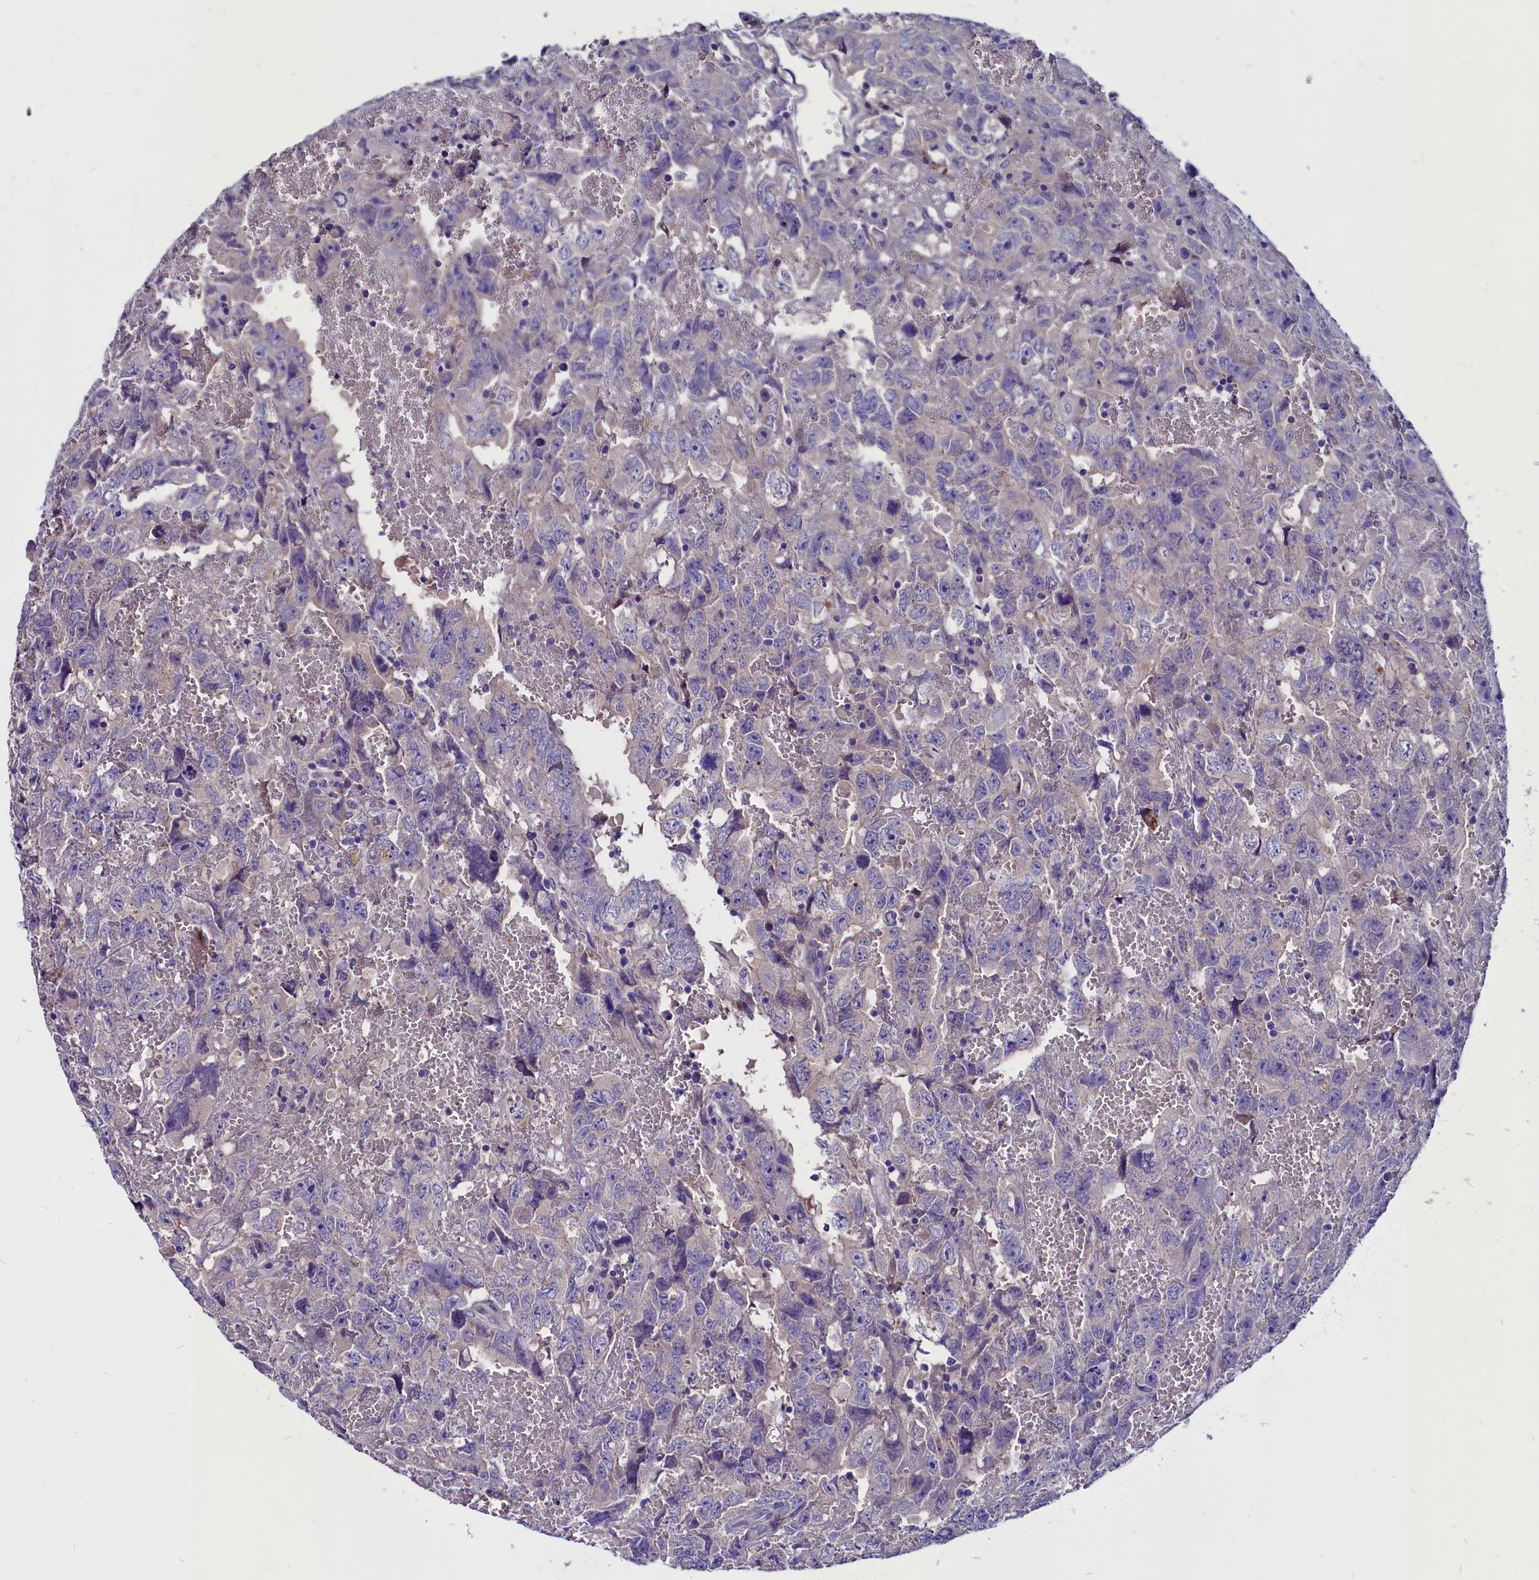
{"staining": {"intensity": "negative", "quantity": "none", "location": "none"}, "tissue": "testis cancer", "cell_type": "Tumor cells", "image_type": "cancer", "snomed": [{"axis": "morphology", "description": "Carcinoma, Embryonal, NOS"}, {"axis": "topography", "description": "Testis"}], "caption": "Human testis embryonal carcinoma stained for a protein using immunohistochemistry (IHC) shows no positivity in tumor cells.", "gene": "CCBE1", "patient": {"sex": "male", "age": 45}}